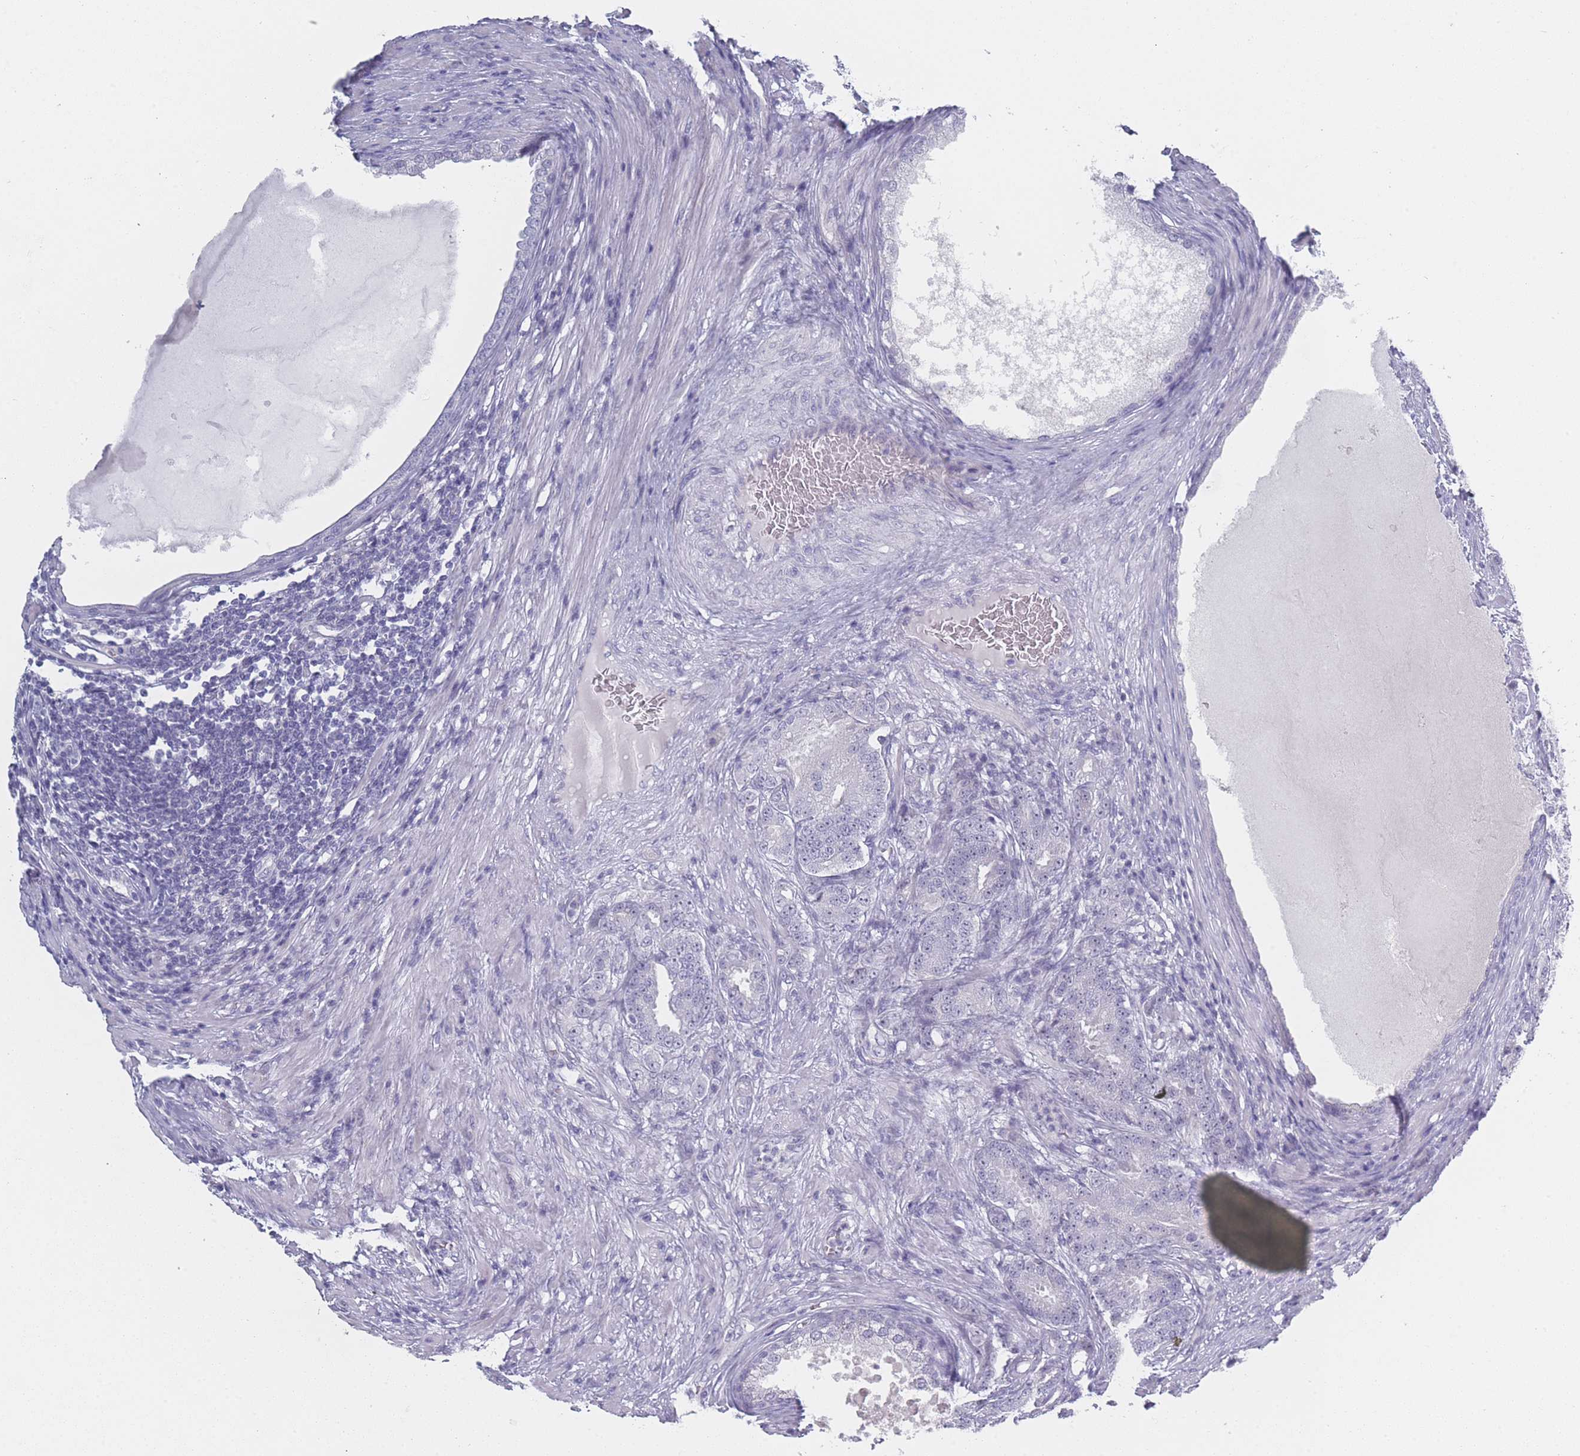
{"staining": {"intensity": "negative", "quantity": "none", "location": "none"}, "tissue": "prostate cancer", "cell_type": "Tumor cells", "image_type": "cancer", "snomed": [{"axis": "morphology", "description": "Adenocarcinoma, High grade"}, {"axis": "topography", "description": "Prostate"}], "caption": "Immunohistochemical staining of adenocarcinoma (high-grade) (prostate) displays no significant positivity in tumor cells.", "gene": "ROS1", "patient": {"sex": "male", "age": 69}}